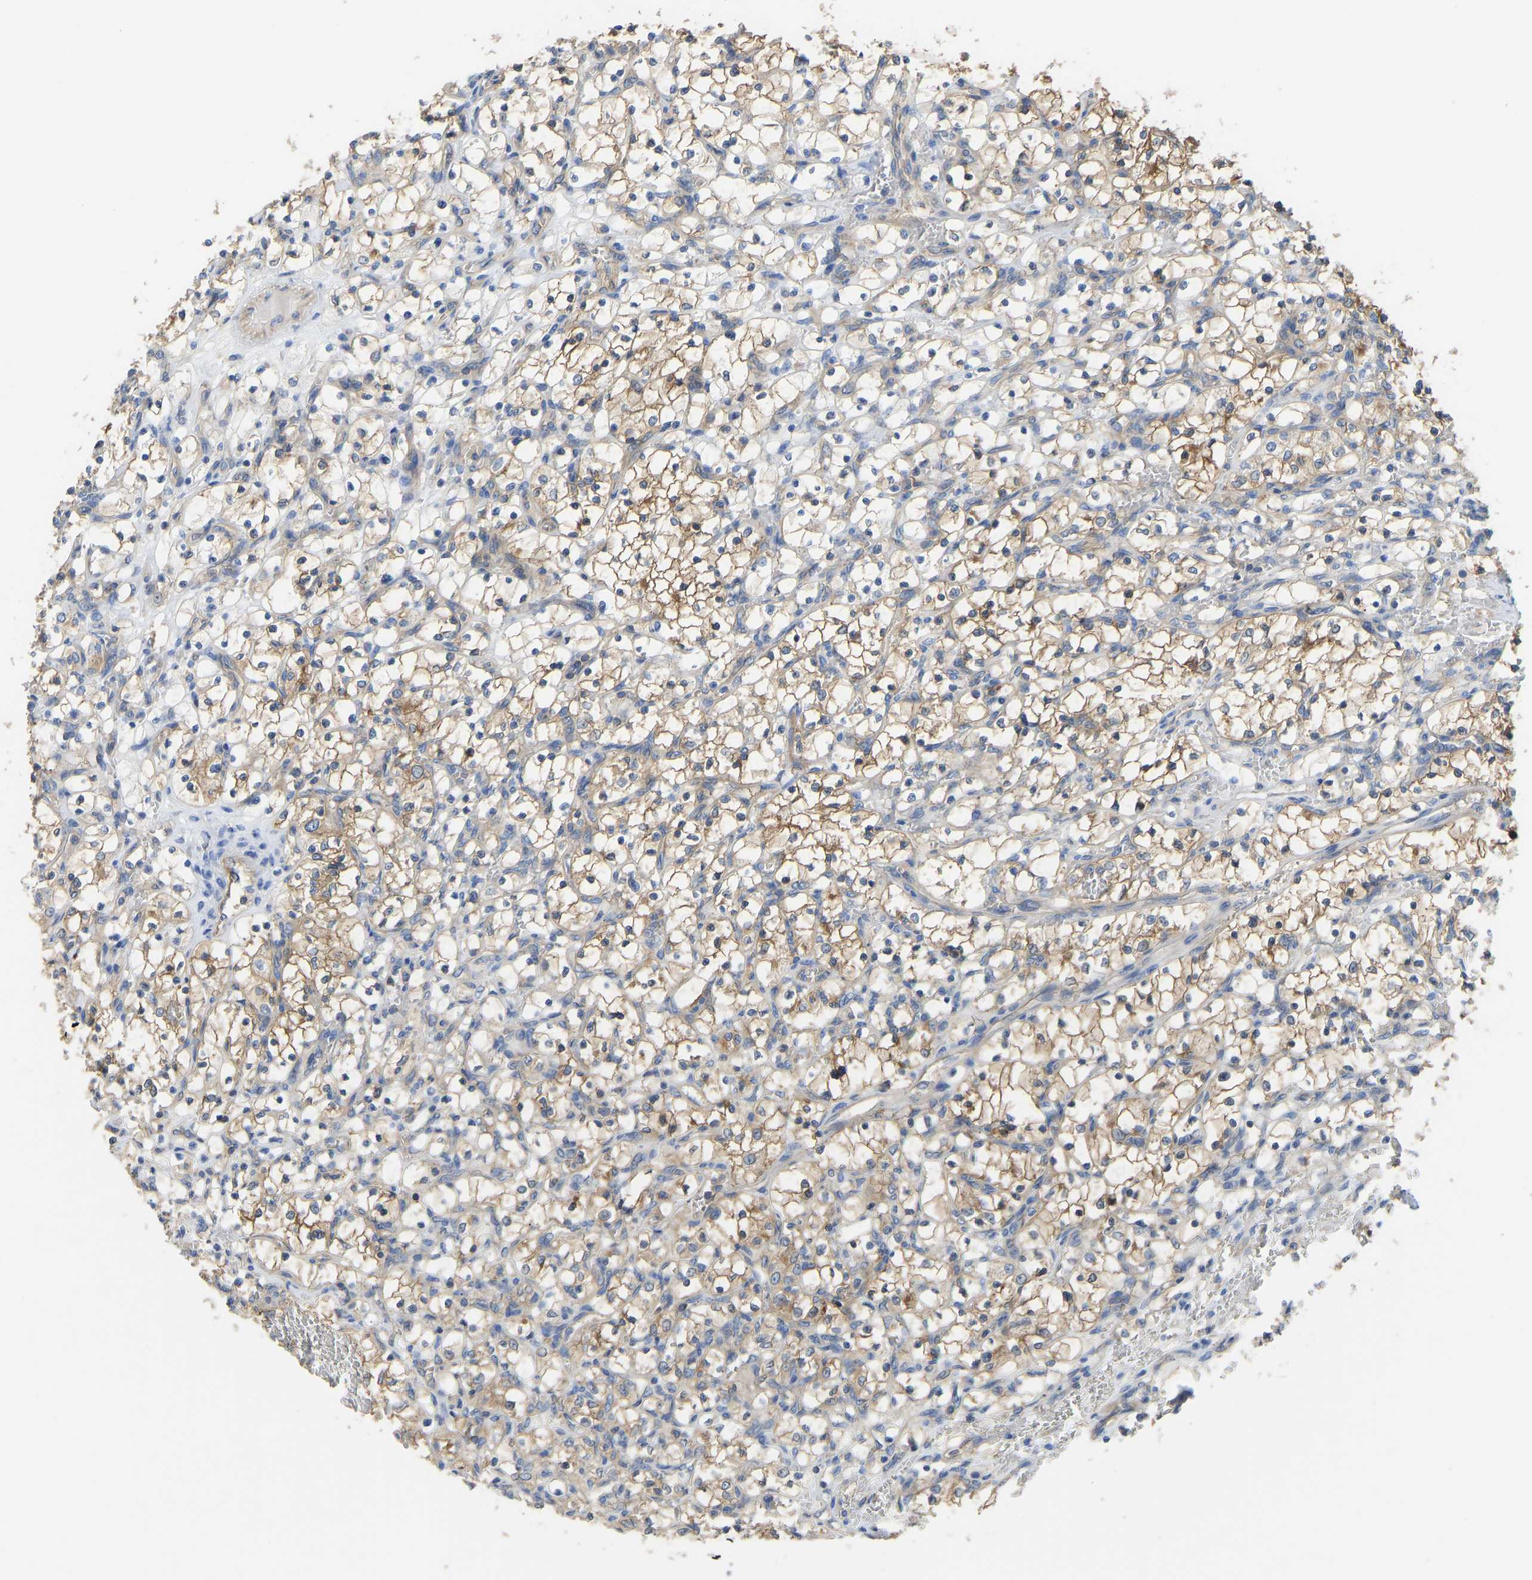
{"staining": {"intensity": "moderate", "quantity": ">75%", "location": "cytoplasmic/membranous"}, "tissue": "renal cancer", "cell_type": "Tumor cells", "image_type": "cancer", "snomed": [{"axis": "morphology", "description": "Adenocarcinoma, NOS"}, {"axis": "topography", "description": "Kidney"}], "caption": "A brown stain shows moderate cytoplasmic/membranous expression of a protein in human renal cancer tumor cells.", "gene": "PPP3CA", "patient": {"sex": "female", "age": 69}}